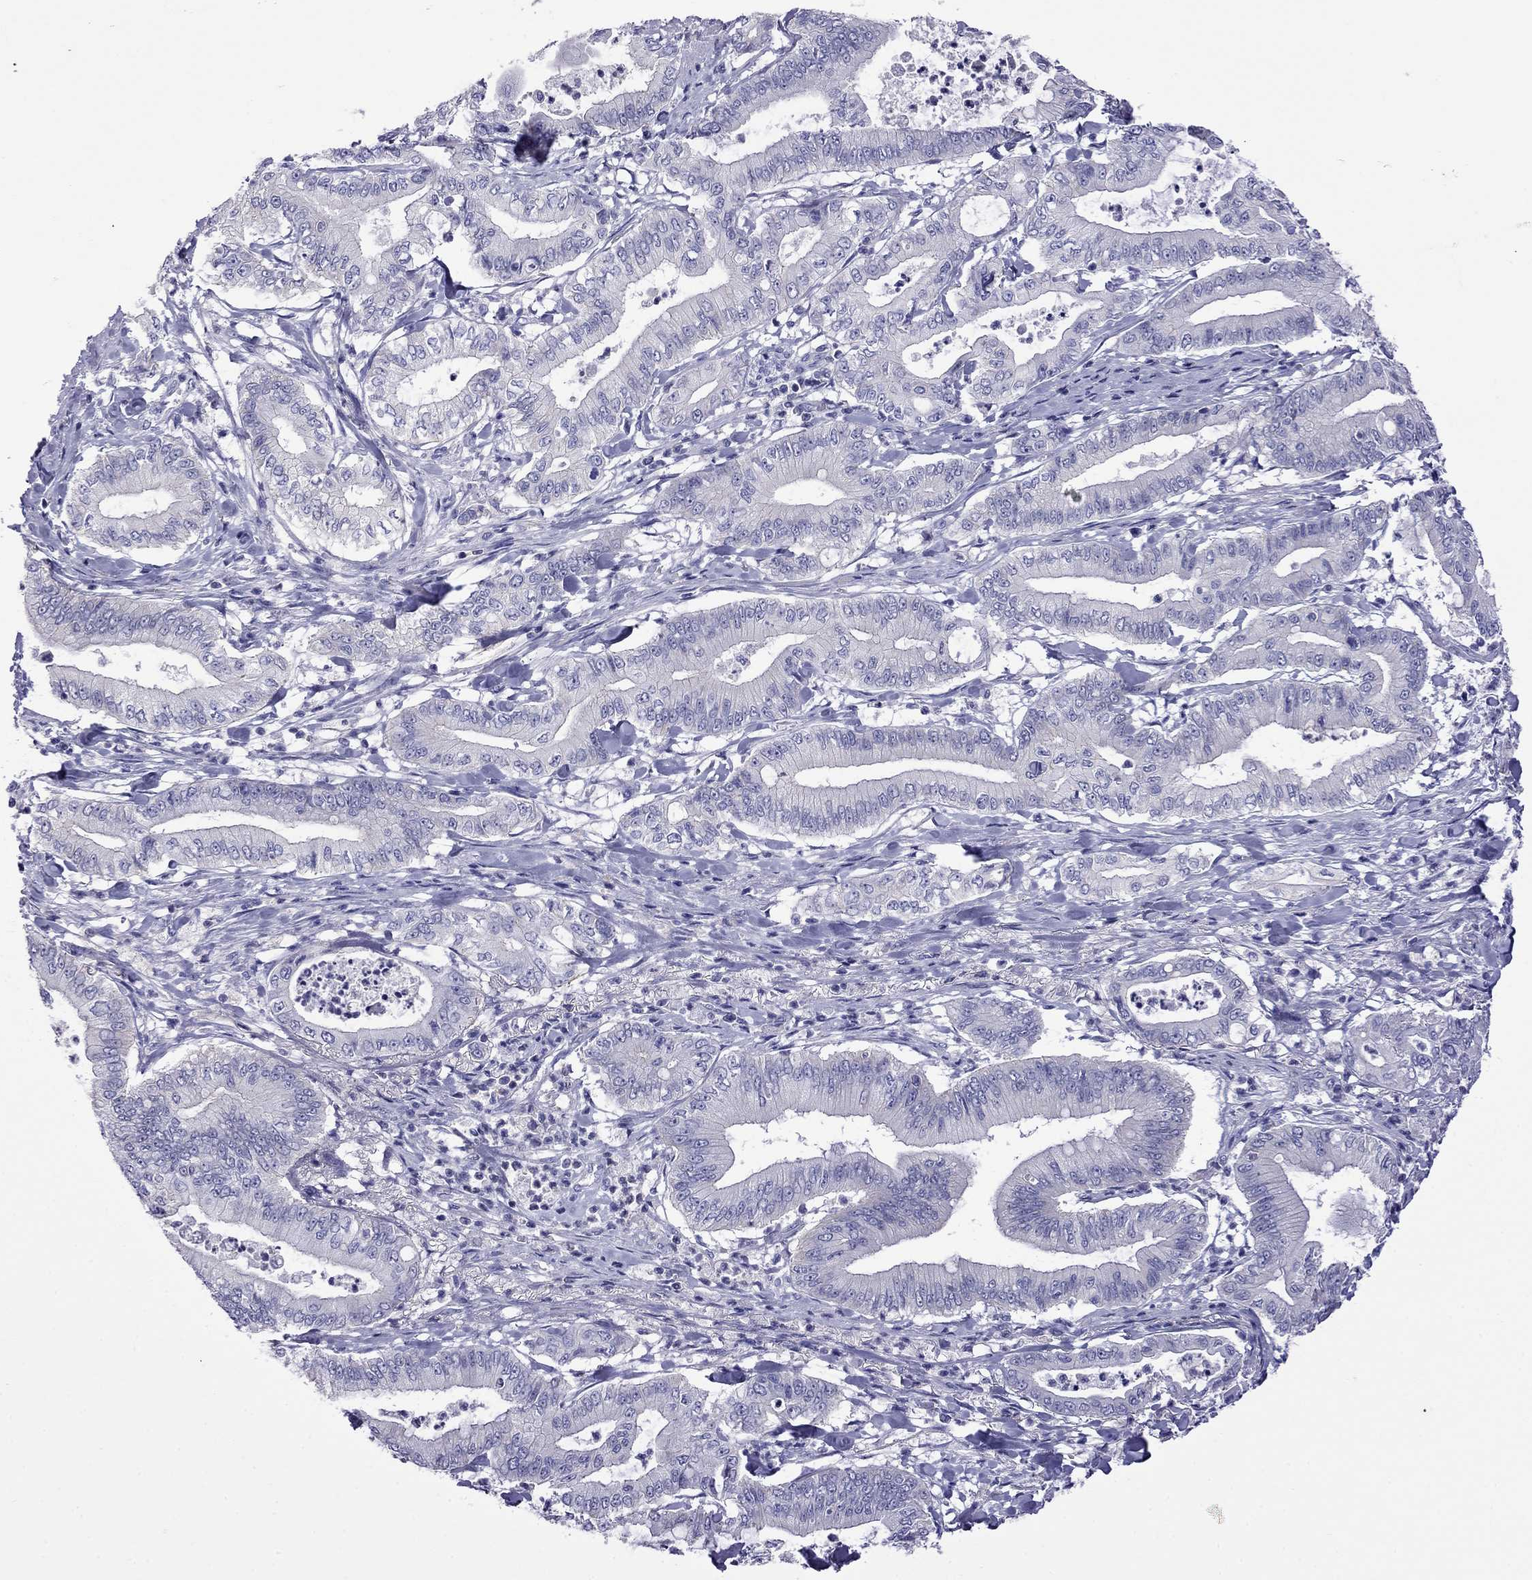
{"staining": {"intensity": "negative", "quantity": "none", "location": "none"}, "tissue": "pancreatic cancer", "cell_type": "Tumor cells", "image_type": "cancer", "snomed": [{"axis": "morphology", "description": "Adenocarcinoma, NOS"}, {"axis": "topography", "description": "Pancreas"}], "caption": "DAB (3,3'-diaminobenzidine) immunohistochemical staining of pancreatic cancer displays no significant expression in tumor cells.", "gene": "STAR", "patient": {"sex": "male", "age": 71}}